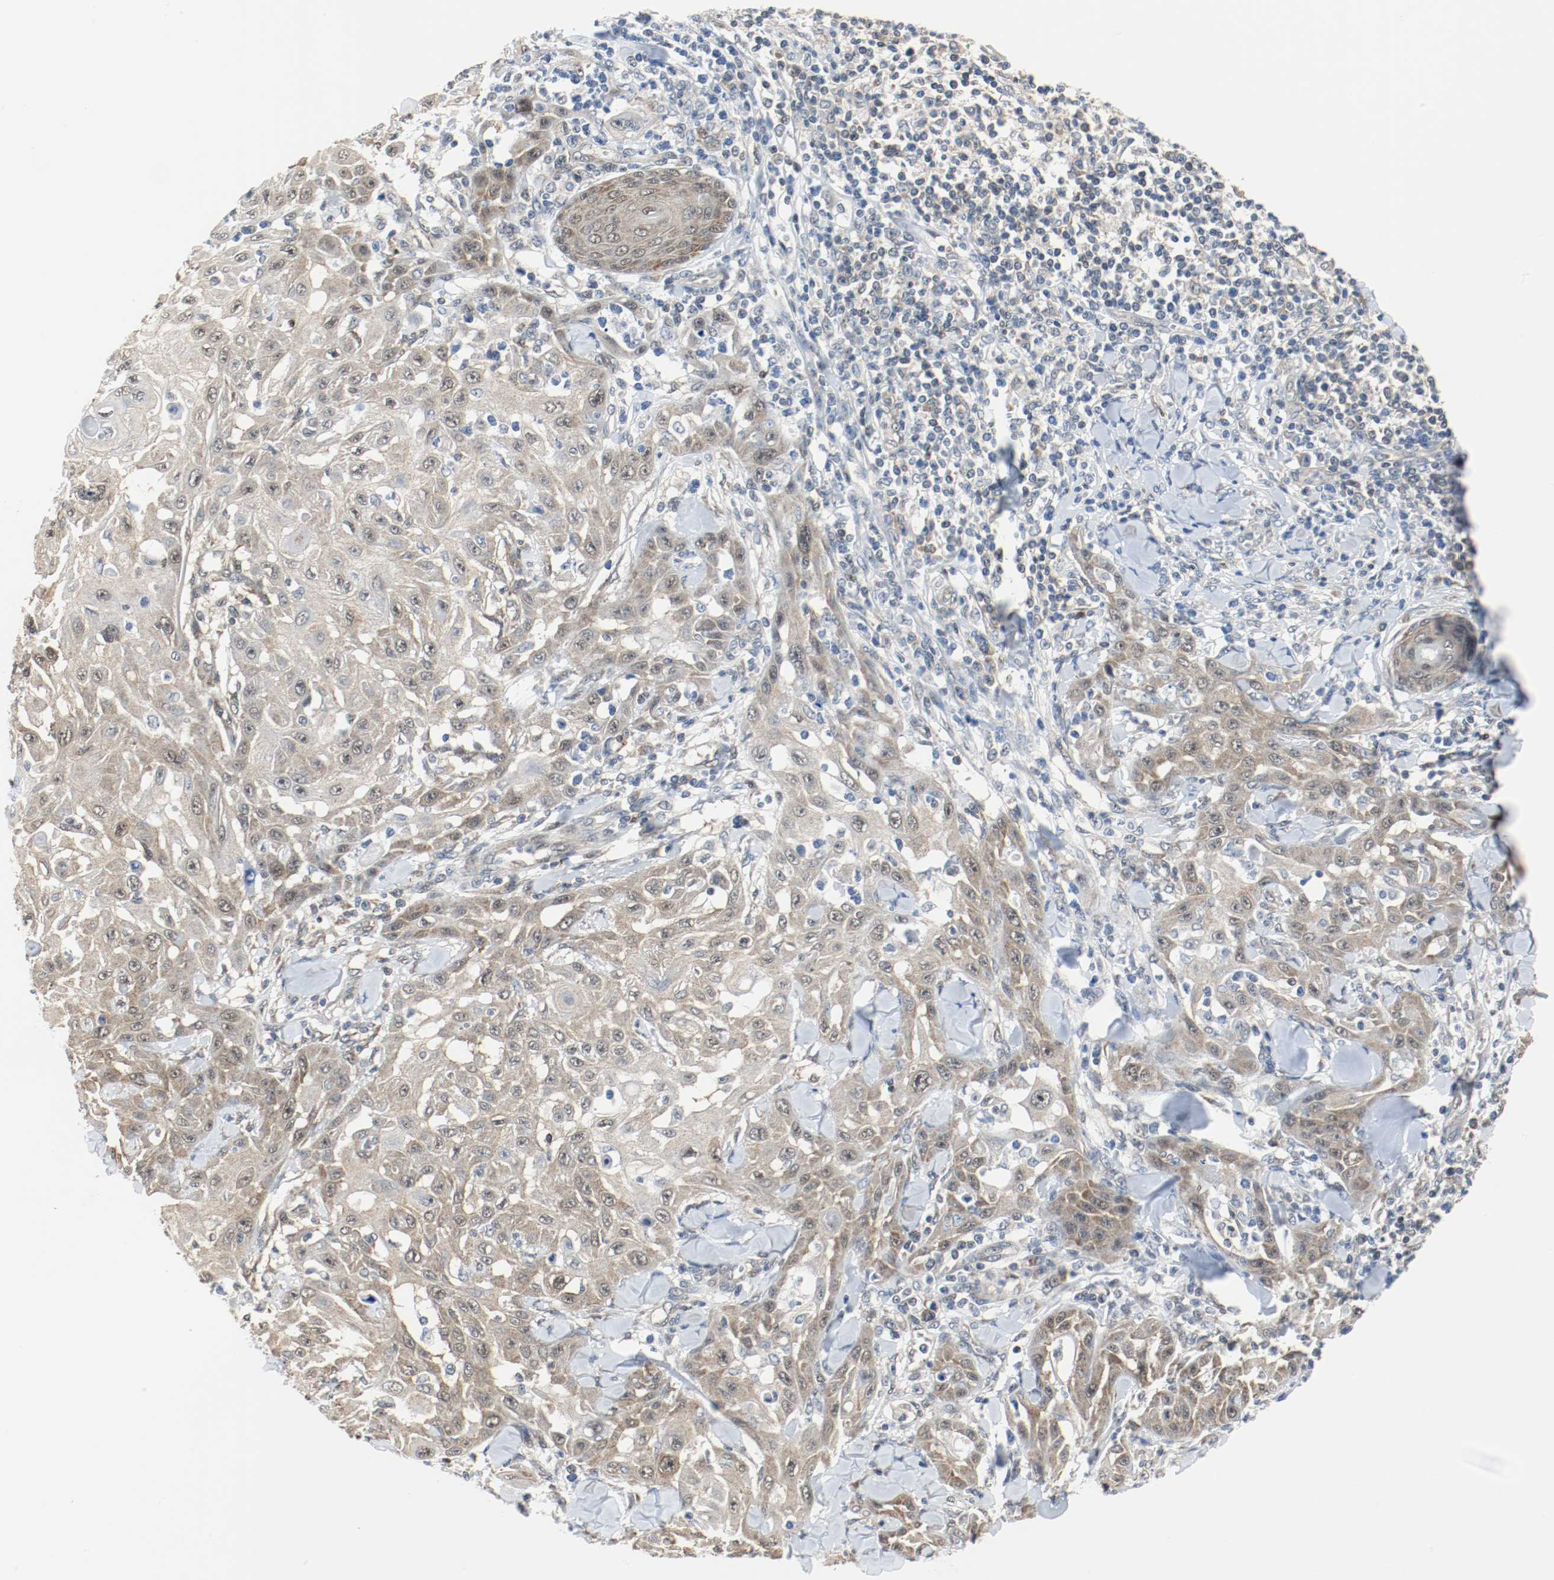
{"staining": {"intensity": "weak", "quantity": ">75%", "location": "cytoplasmic/membranous,nuclear"}, "tissue": "skin cancer", "cell_type": "Tumor cells", "image_type": "cancer", "snomed": [{"axis": "morphology", "description": "Squamous cell carcinoma, NOS"}, {"axis": "topography", "description": "Skin"}], "caption": "Skin cancer was stained to show a protein in brown. There is low levels of weak cytoplasmic/membranous and nuclear expression in about >75% of tumor cells. The staining was performed using DAB, with brown indicating positive protein expression. Nuclei are stained blue with hematoxylin.", "gene": "PPME1", "patient": {"sex": "male", "age": 24}}